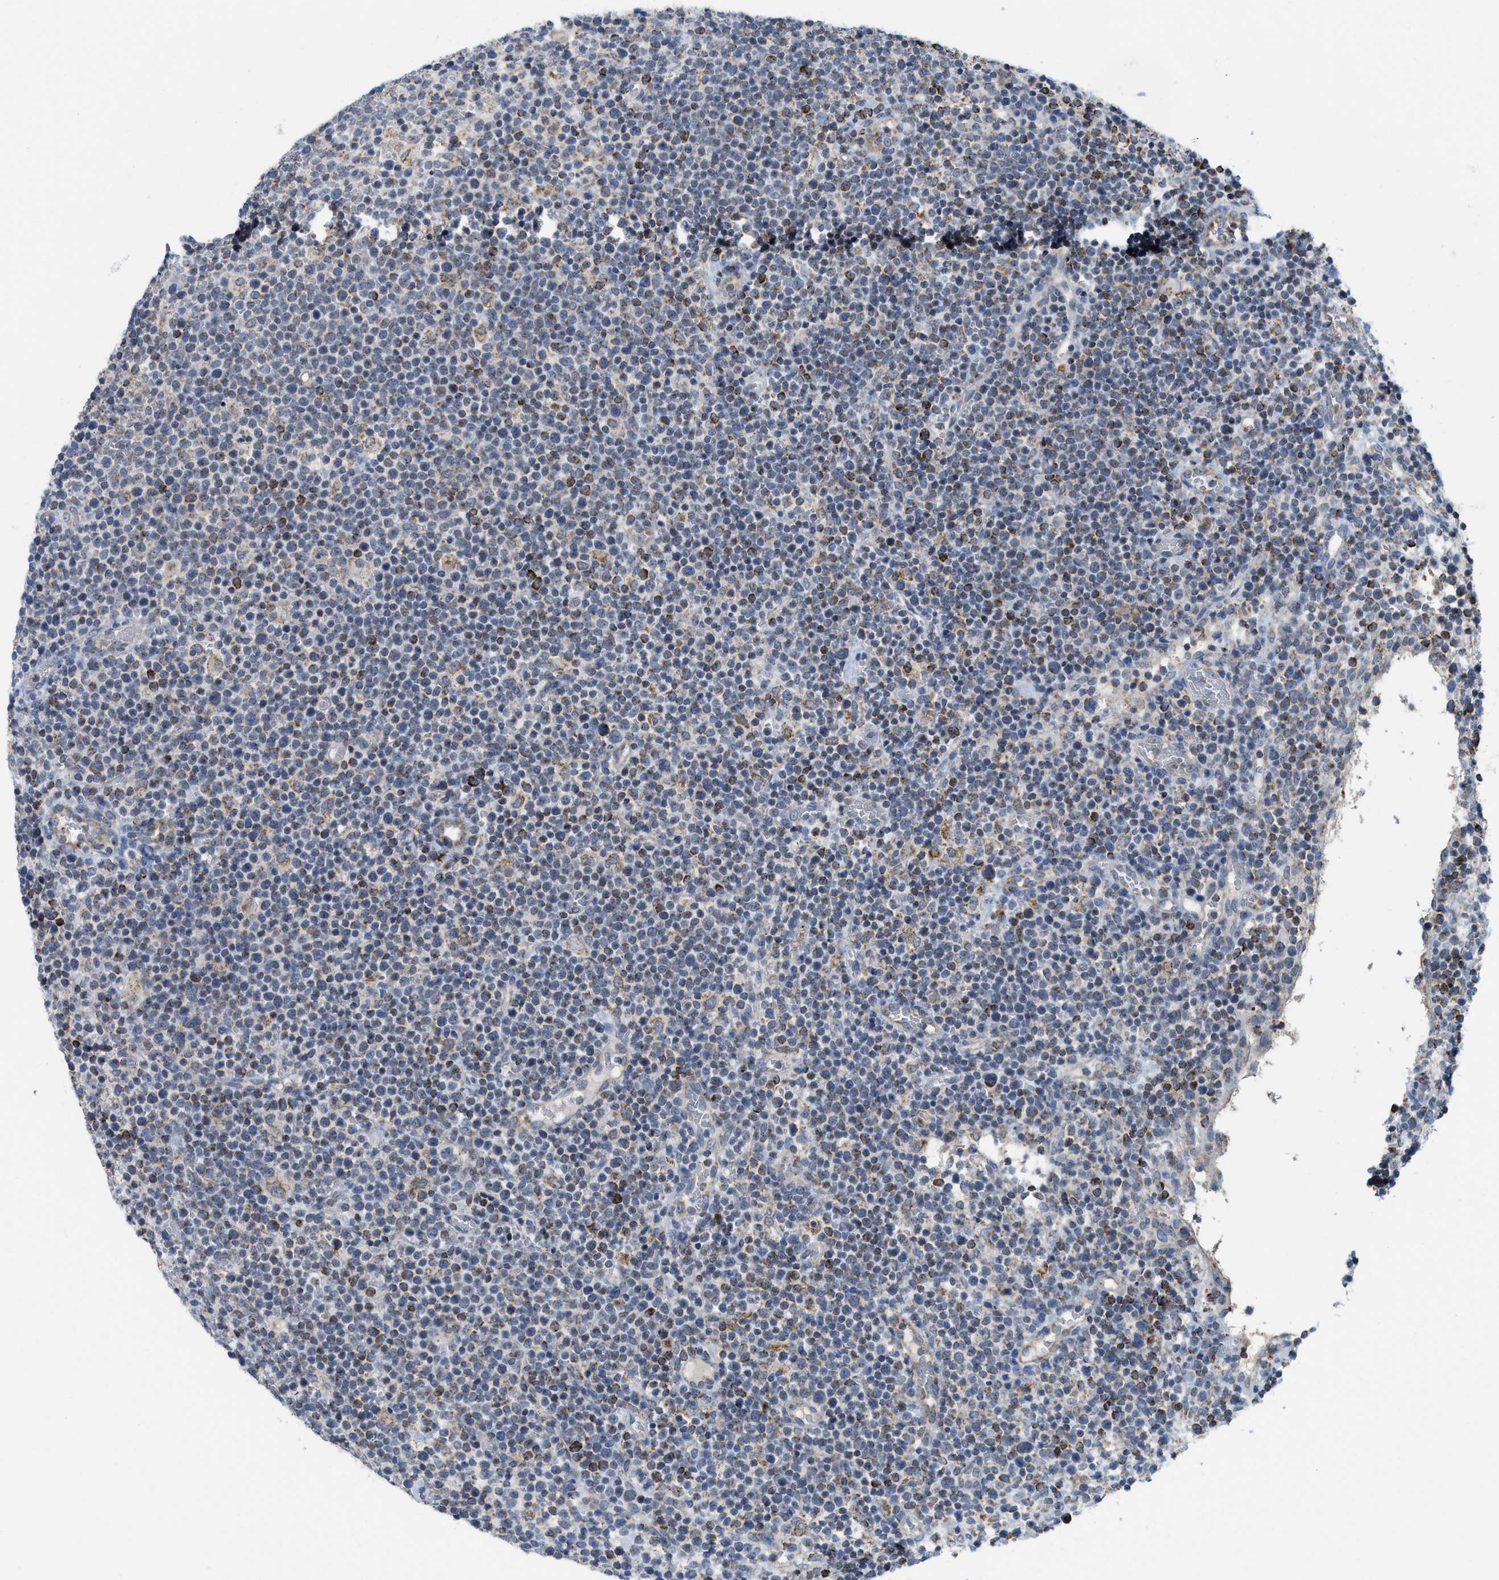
{"staining": {"intensity": "moderate", "quantity": "25%-75%", "location": "cytoplasmic/membranous"}, "tissue": "lymphoma", "cell_type": "Tumor cells", "image_type": "cancer", "snomed": [{"axis": "morphology", "description": "Malignant lymphoma, non-Hodgkin's type, High grade"}, {"axis": "topography", "description": "Lymph node"}], "caption": "Malignant lymphoma, non-Hodgkin's type (high-grade) stained with a protein marker shows moderate staining in tumor cells.", "gene": "GATD3", "patient": {"sex": "male", "age": 61}}